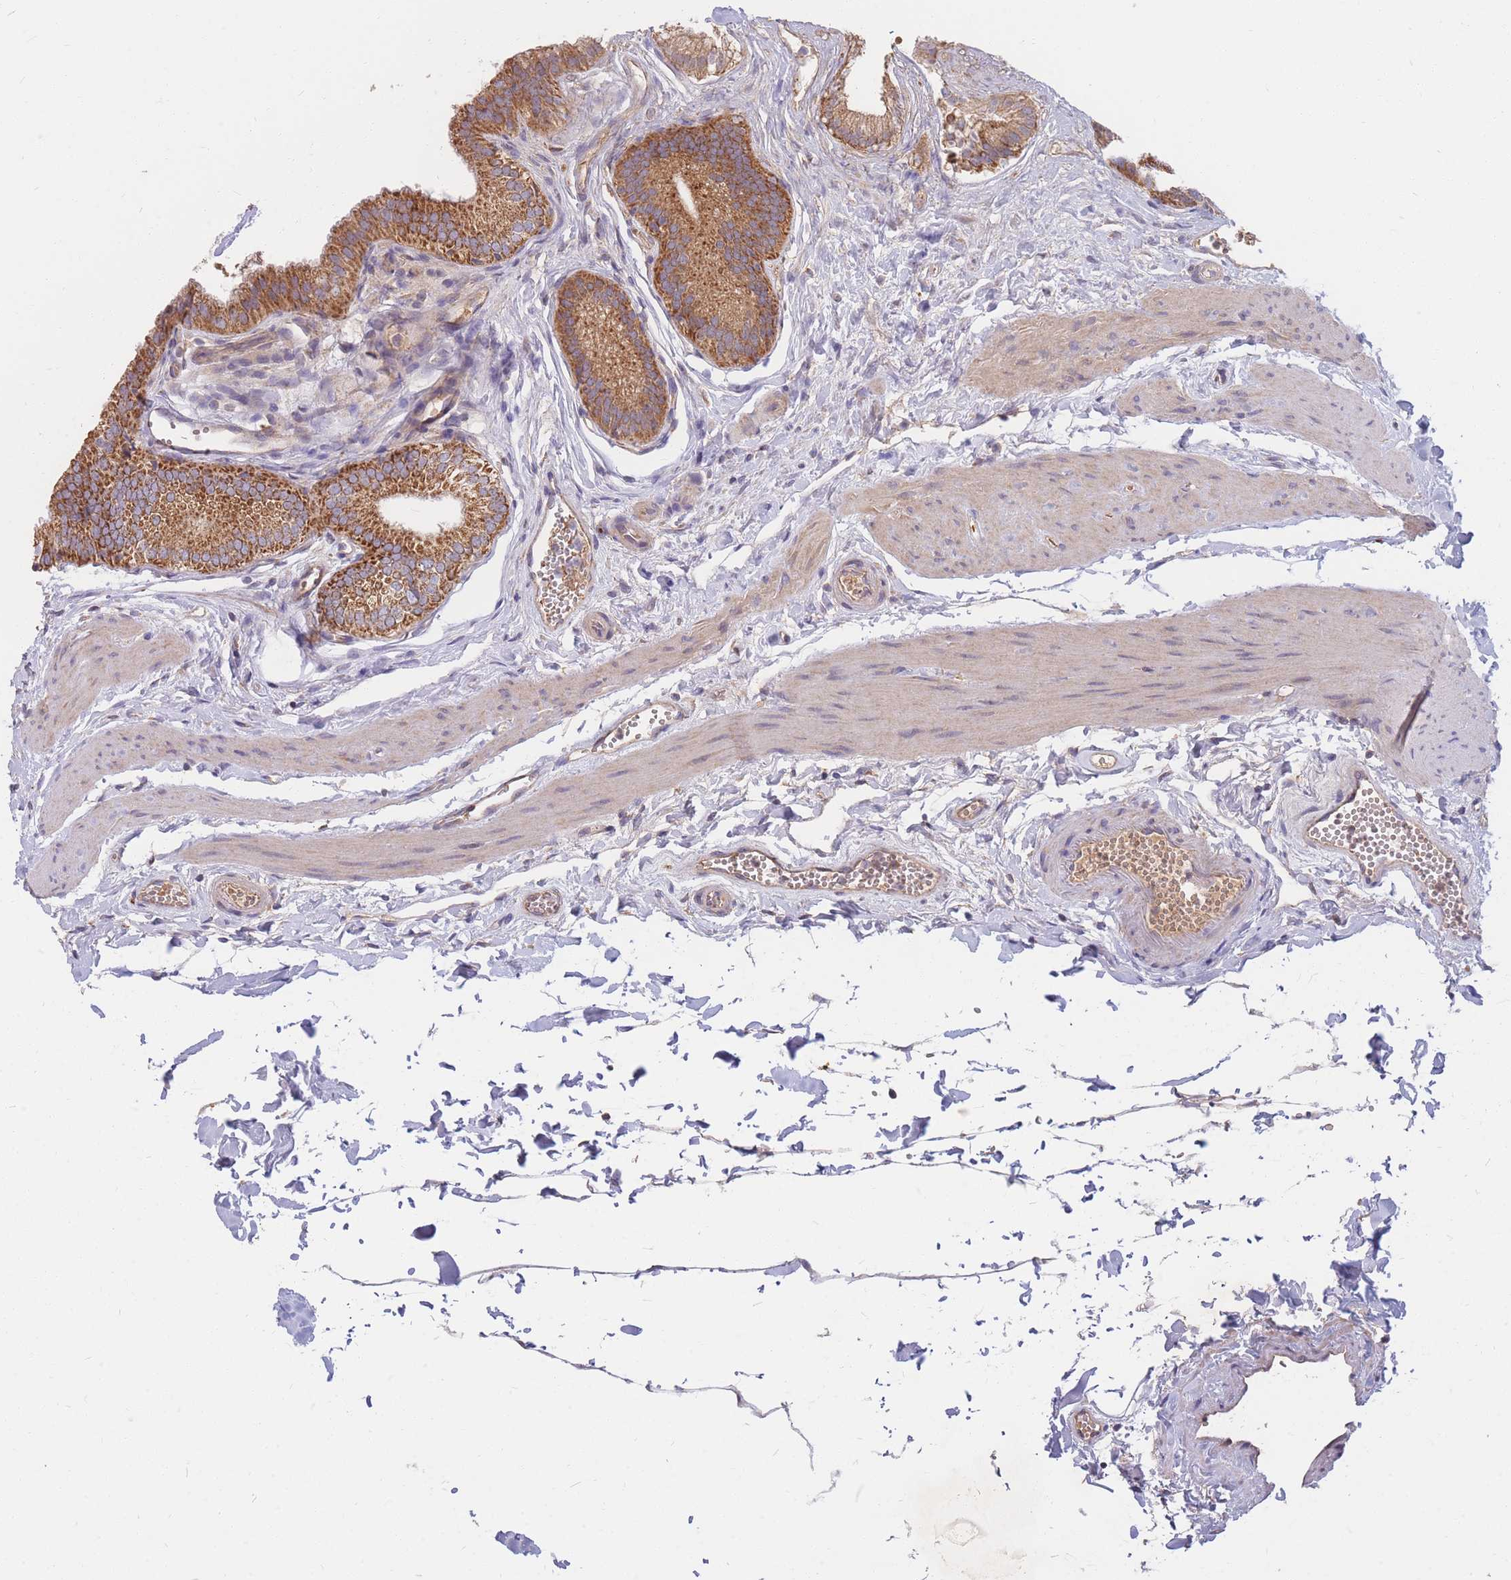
{"staining": {"intensity": "moderate", "quantity": ">75%", "location": "cytoplasmic/membranous"}, "tissue": "gallbladder", "cell_type": "Glandular cells", "image_type": "normal", "snomed": [{"axis": "morphology", "description": "Normal tissue, NOS"}, {"axis": "topography", "description": "Gallbladder"}], "caption": "This is a histology image of IHC staining of unremarkable gallbladder, which shows moderate positivity in the cytoplasmic/membranous of glandular cells.", "gene": "PTPMT1", "patient": {"sex": "female", "age": 54}}